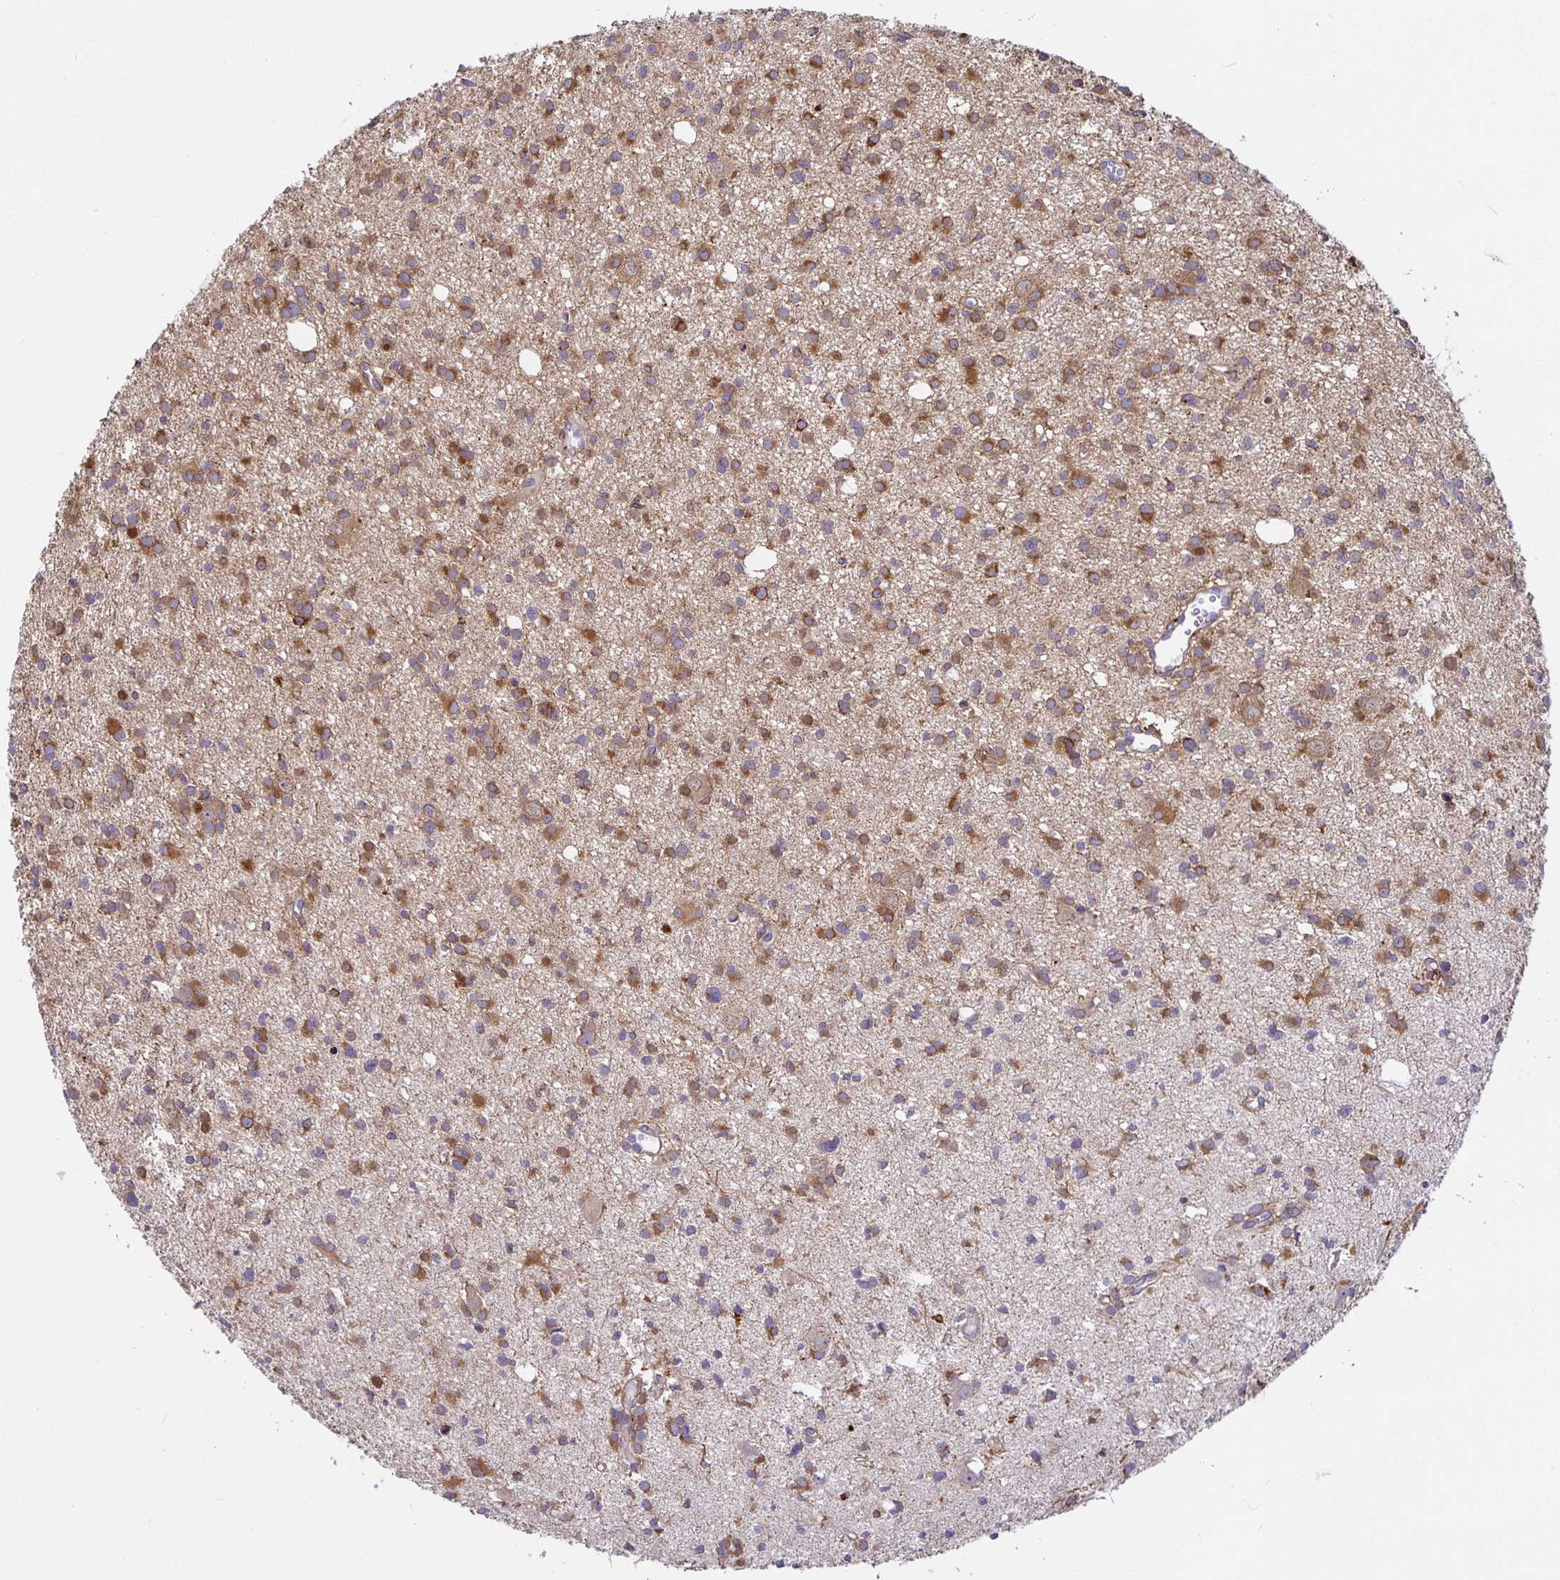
{"staining": {"intensity": "moderate", "quantity": ">75%", "location": "cytoplasmic/membranous"}, "tissue": "glioma", "cell_type": "Tumor cells", "image_type": "cancer", "snomed": [{"axis": "morphology", "description": "Glioma, malignant, High grade"}, {"axis": "topography", "description": "Brain"}], "caption": "Immunohistochemistry image of neoplastic tissue: human malignant high-grade glioma stained using IHC shows medium levels of moderate protein expression localized specifically in the cytoplasmic/membranous of tumor cells, appearing as a cytoplasmic/membranous brown color.", "gene": "P4HA2", "patient": {"sex": "male", "age": 23}}